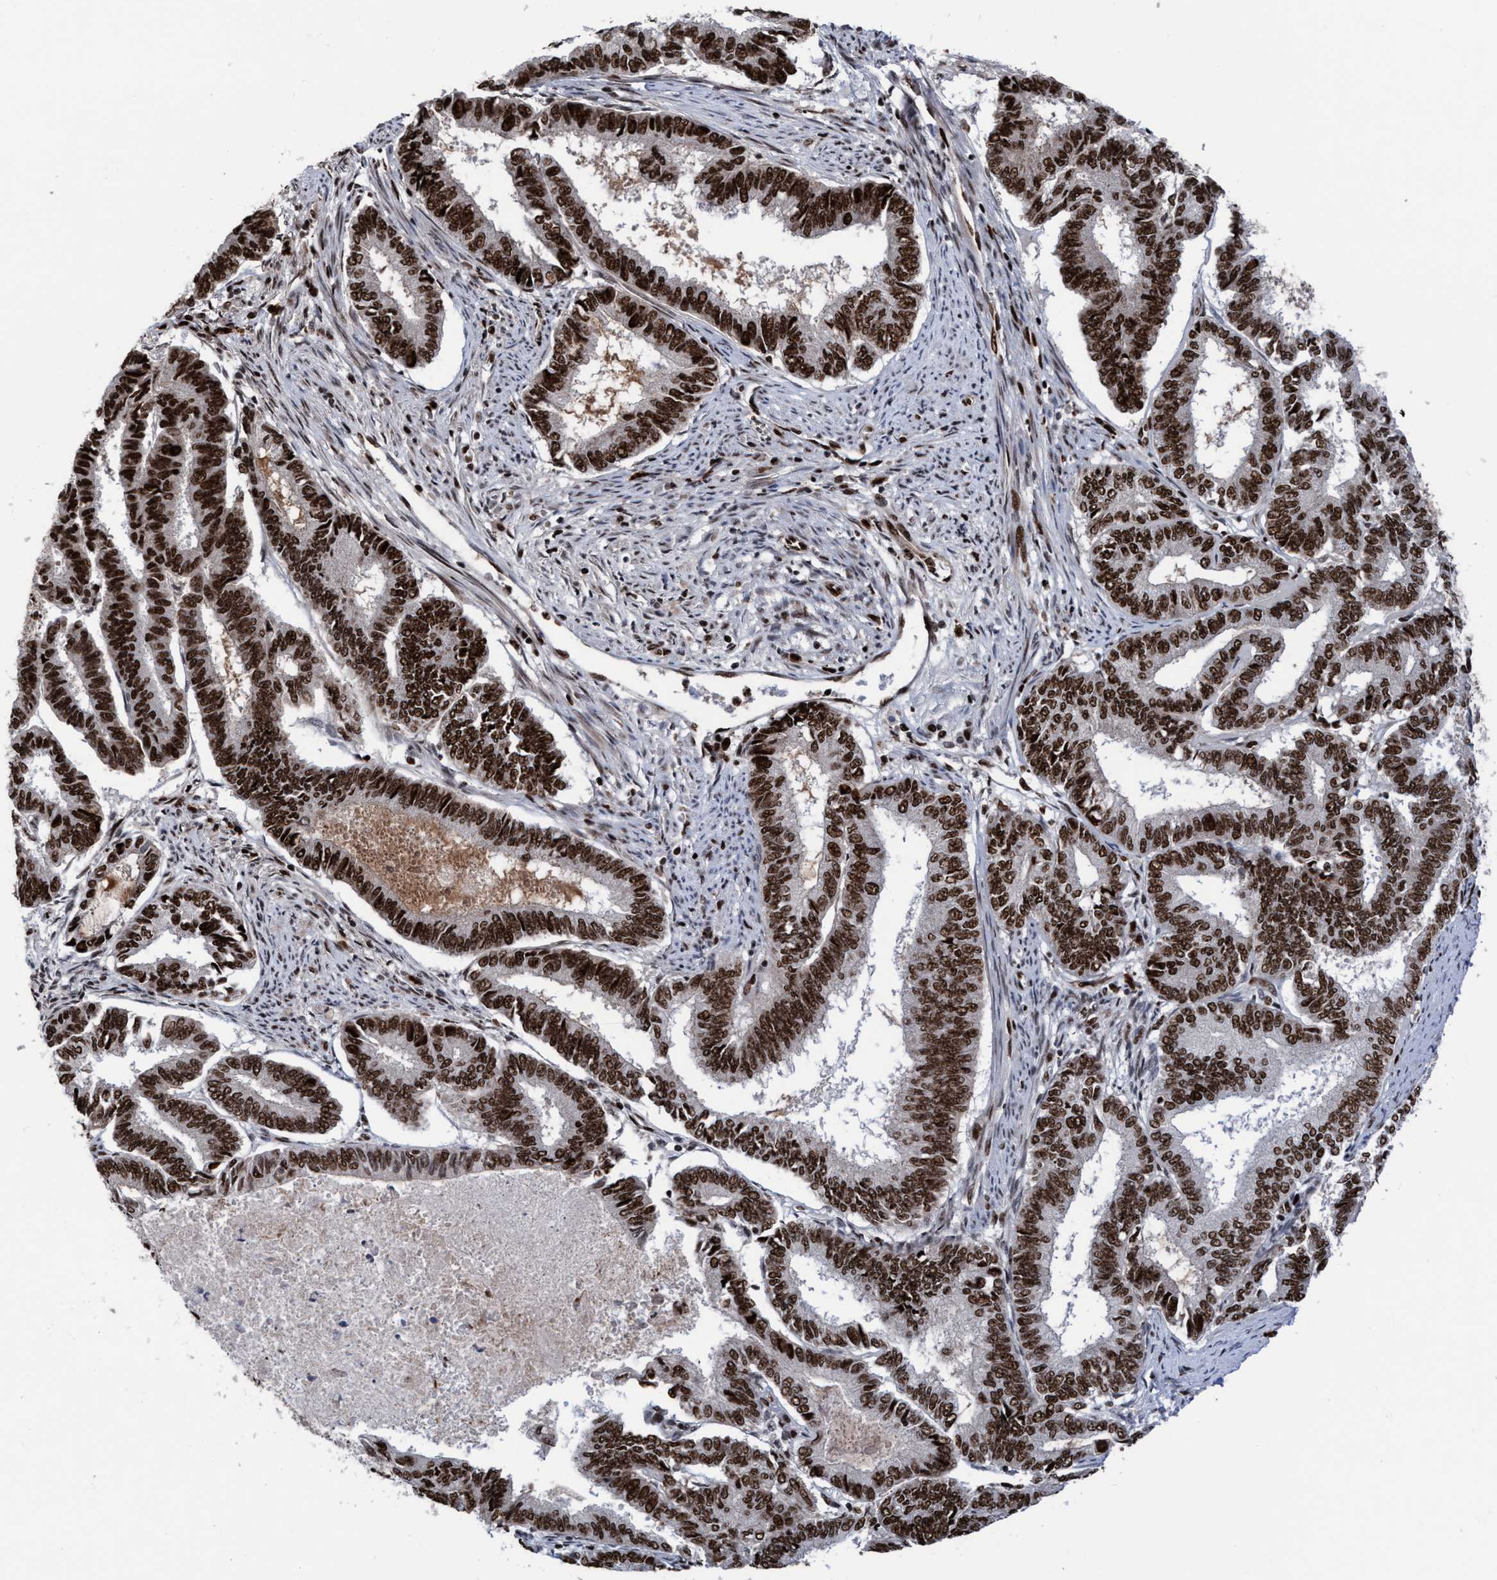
{"staining": {"intensity": "strong", "quantity": ">75%", "location": "nuclear"}, "tissue": "endometrial cancer", "cell_type": "Tumor cells", "image_type": "cancer", "snomed": [{"axis": "morphology", "description": "Adenocarcinoma, NOS"}, {"axis": "topography", "description": "Endometrium"}], "caption": "Immunohistochemistry histopathology image of neoplastic tissue: human endometrial cancer stained using immunohistochemistry (IHC) reveals high levels of strong protein expression localized specifically in the nuclear of tumor cells, appearing as a nuclear brown color.", "gene": "TOPBP1", "patient": {"sex": "female", "age": 86}}